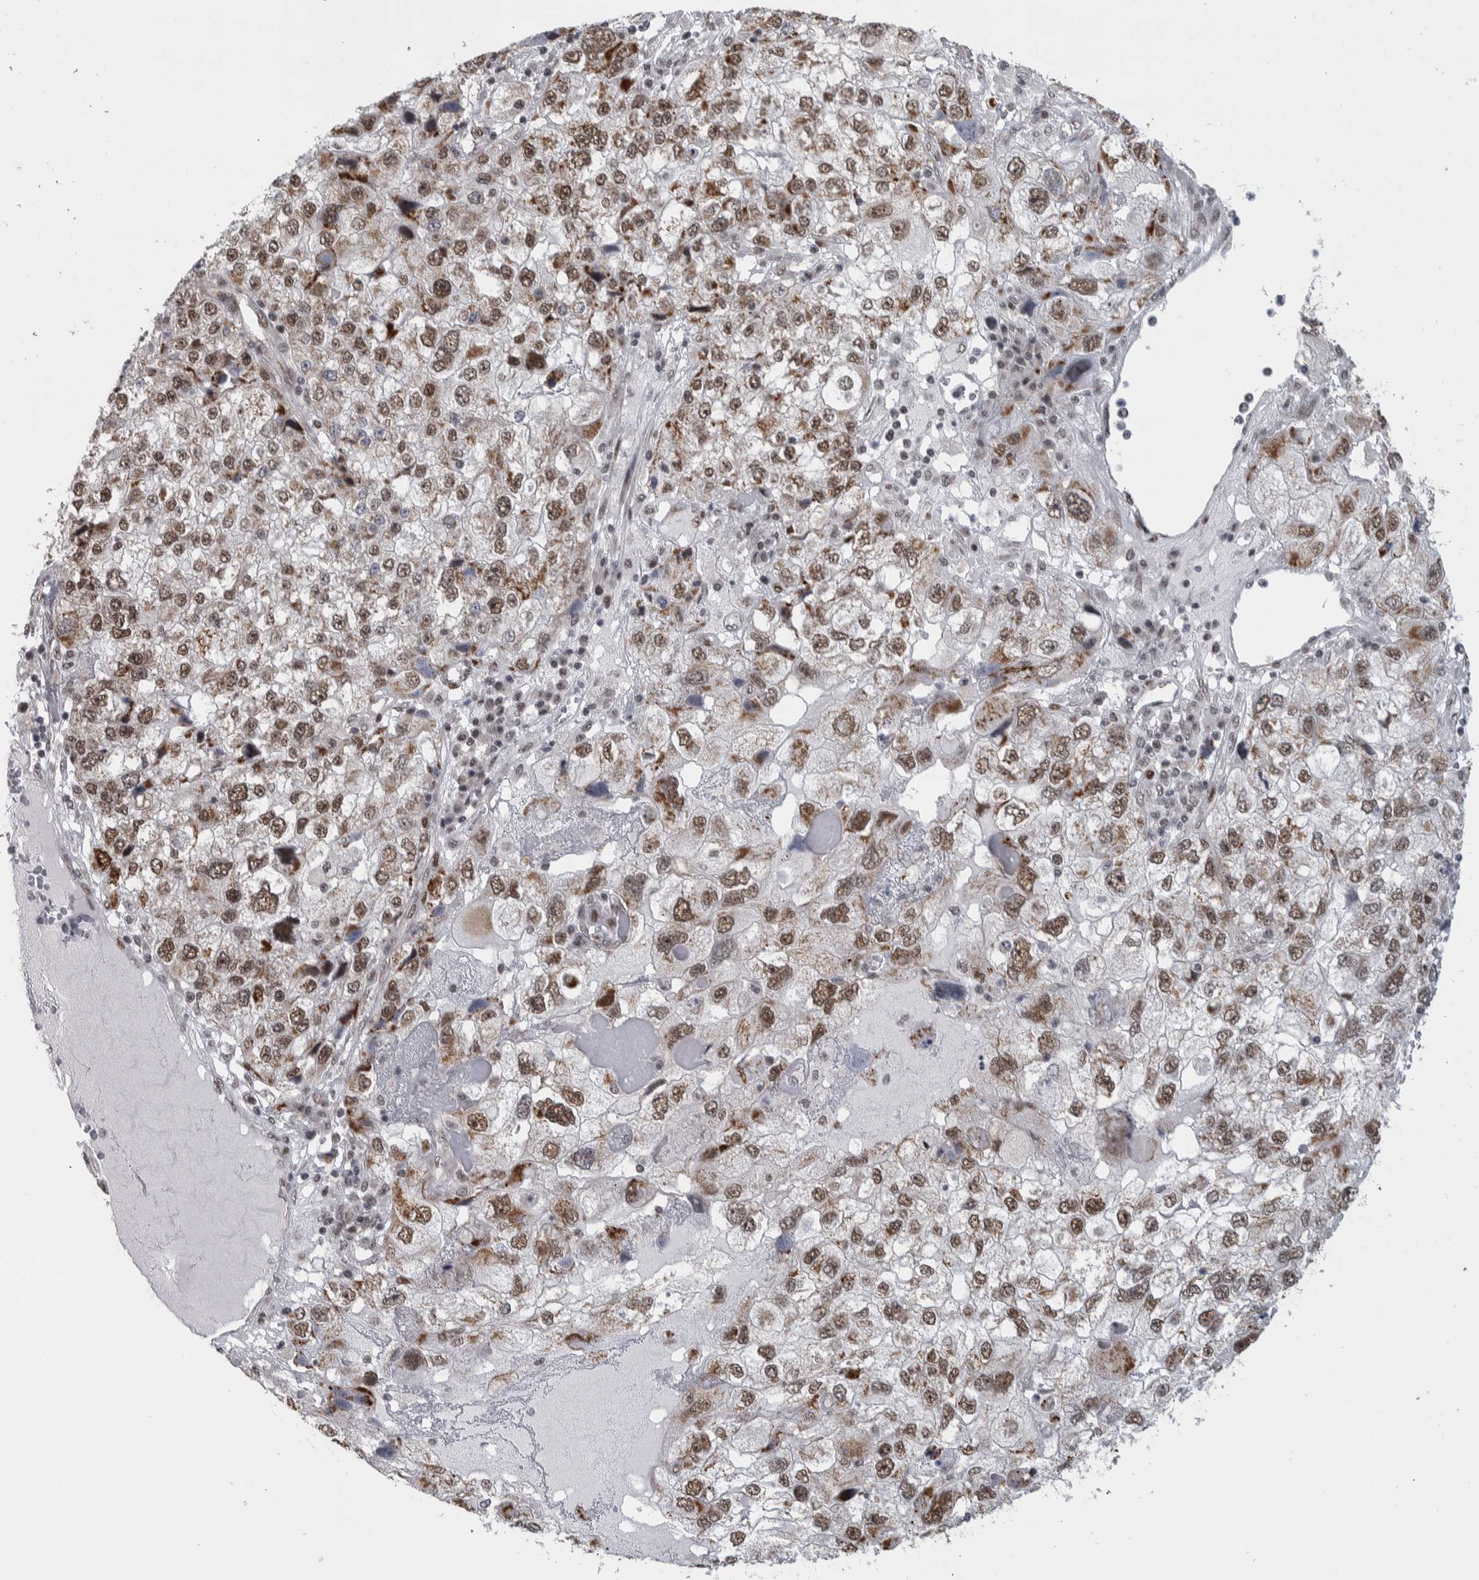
{"staining": {"intensity": "moderate", "quantity": ">75%", "location": "cytoplasmic/membranous,nuclear"}, "tissue": "endometrial cancer", "cell_type": "Tumor cells", "image_type": "cancer", "snomed": [{"axis": "morphology", "description": "Adenocarcinoma, NOS"}, {"axis": "topography", "description": "Endometrium"}], "caption": "Tumor cells demonstrate medium levels of moderate cytoplasmic/membranous and nuclear staining in approximately >75% of cells in human endometrial cancer (adenocarcinoma).", "gene": "HEXIM2", "patient": {"sex": "female", "age": 49}}